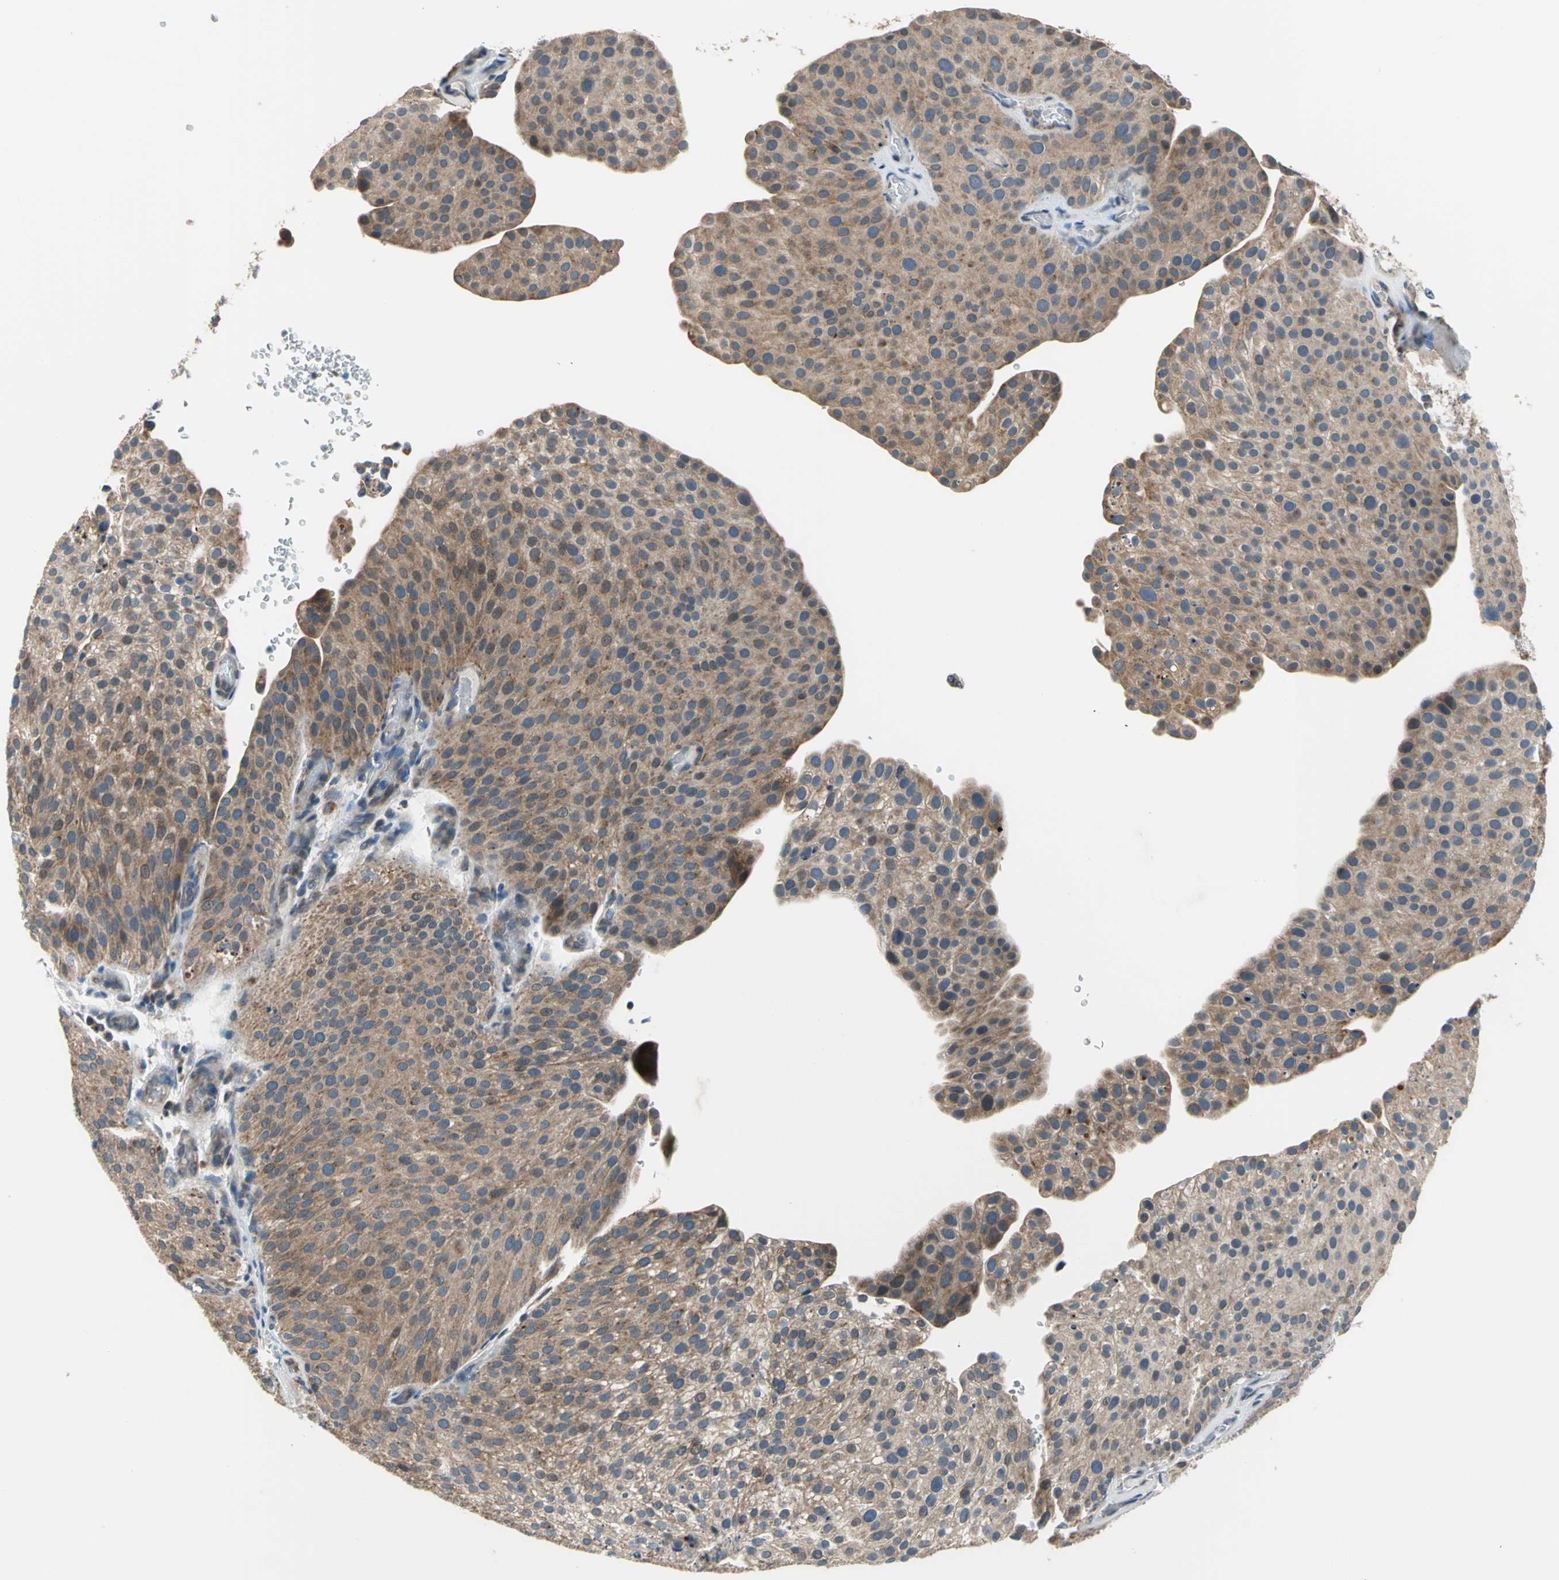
{"staining": {"intensity": "moderate", "quantity": ">75%", "location": "cytoplasmic/membranous"}, "tissue": "urothelial cancer", "cell_type": "Tumor cells", "image_type": "cancer", "snomed": [{"axis": "morphology", "description": "Urothelial carcinoma, Low grade"}, {"axis": "topography", "description": "Smooth muscle"}, {"axis": "topography", "description": "Urinary bladder"}], "caption": "Brown immunohistochemical staining in low-grade urothelial carcinoma displays moderate cytoplasmic/membranous expression in approximately >75% of tumor cells. (brown staining indicates protein expression, while blue staining denotes nuclei).", "gene": "TRAK1", "patient": {"sex": "male", "age": 60}}